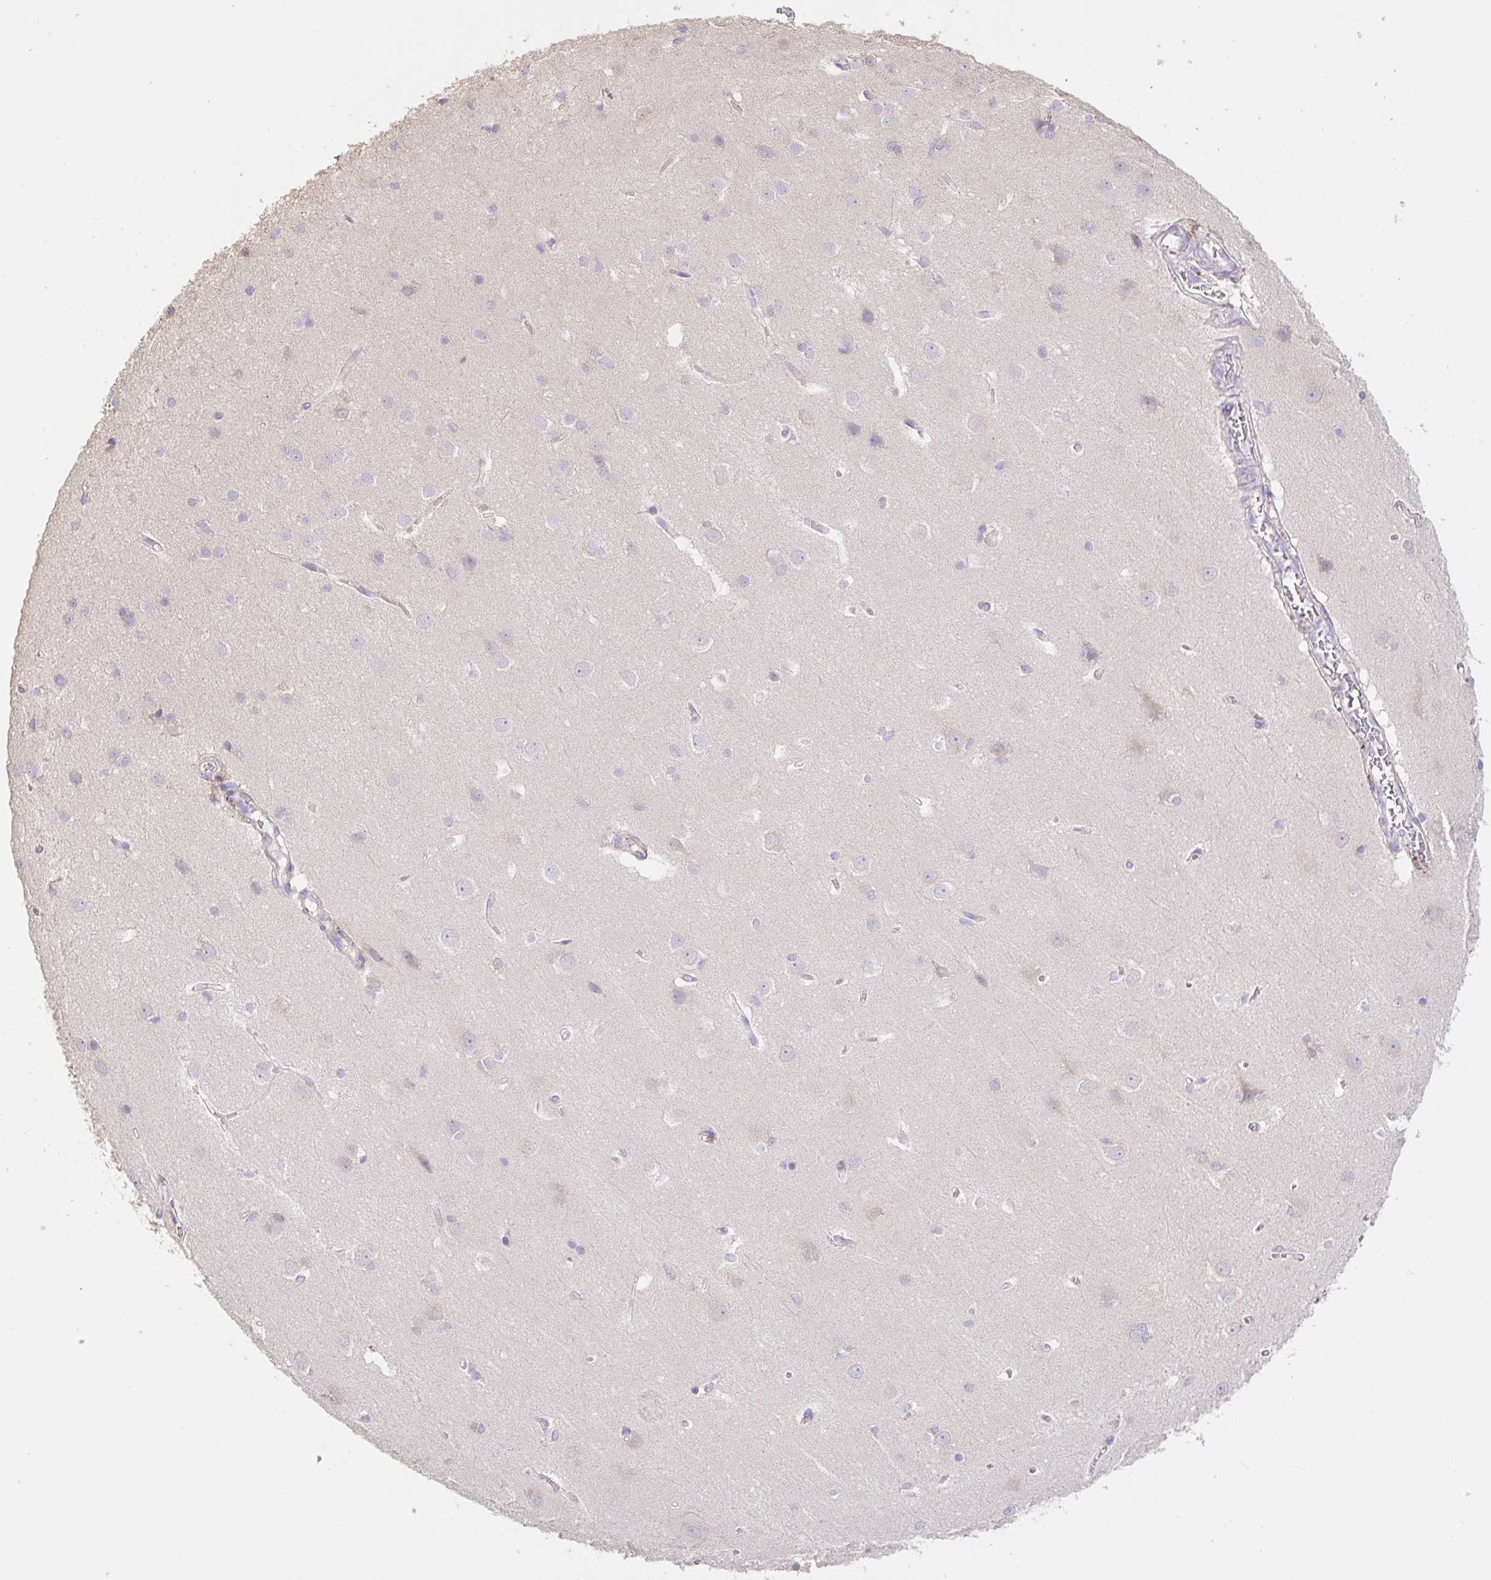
{"staining": {"intensity": "negative", "quantity": "none", "location": "none"}, "tissue": "cerebral cortex", "cell_type": "Endothelial cells", "image_type": "normal", "snomed": [{"axis": "morphology", "description": "Normal tissue, NOS"}, {"axis": "topography", "description": "Cerebral cortex"}], "caption": "Immunohistochemistry micrograph of unremarkable cerebral cortex: human cerebral cortex stained with DAB (3,3'-diaminobenzidine) shows no significant protein staining in endothelial cells.", "gene": "COPZ2", "patient": {"sex": "male", "age": 37}}